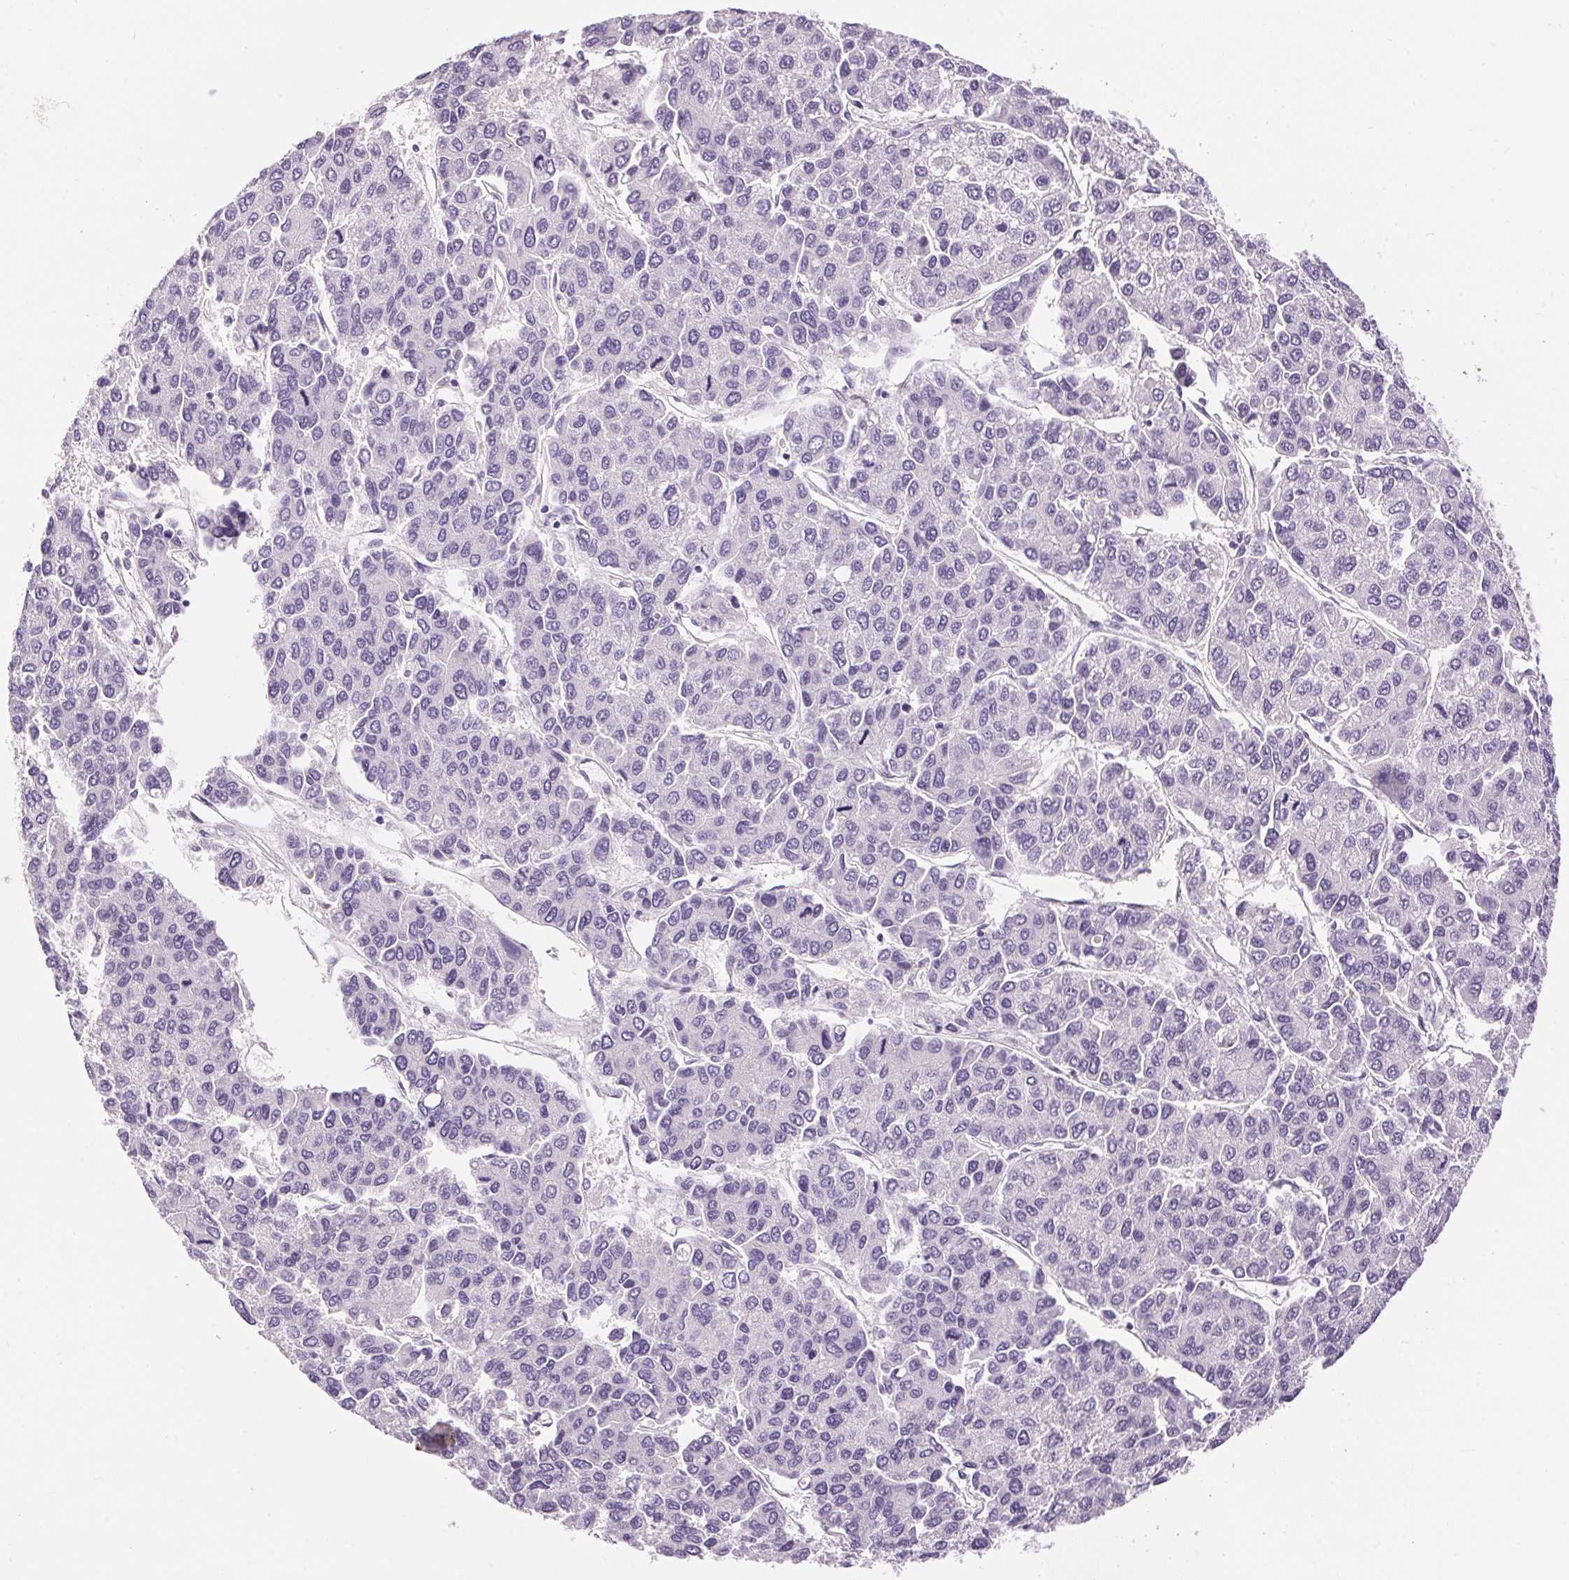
{"staining": {"intensity": "negative", "quantity": "none", "location": "none"}, "tissue": "liver cancer", "cell_type": "Tumor cells", "image_type": "cancer", "snomed": [{"axis": "morphology", "description": "Carcinoma, Hepatocellular, NOS"}, {"axis": "topography", "description": "Liver"}], "caption": "The immunohistochemistry image has no significant positivity in tumor cells of liver hepatocellular carcinoma tissue.", "gene": "PNLIPRP3", "patient": {"sex": "female", "age": 66}}